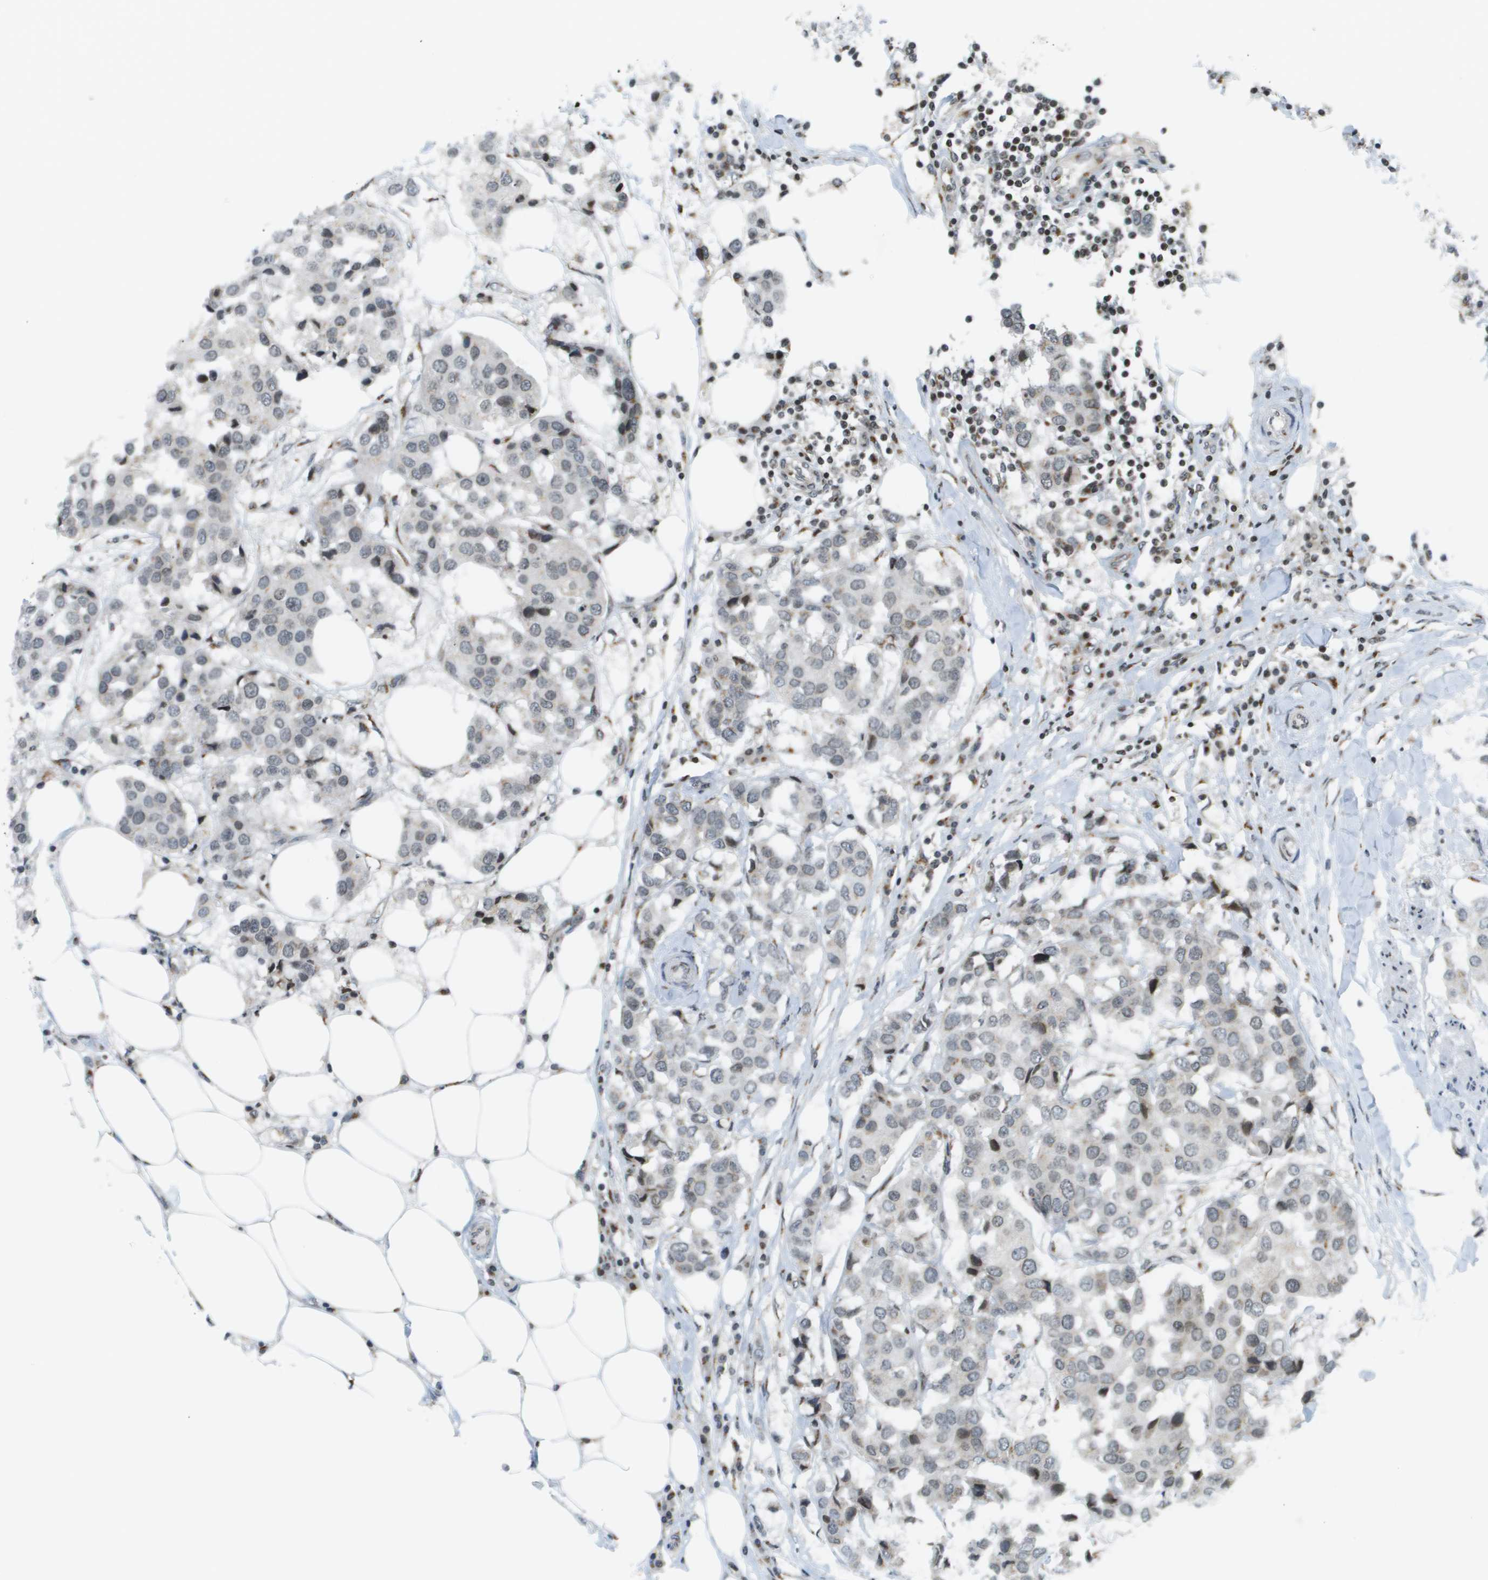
{"staining": {"intensity": "weak", "quantity": "<25%", "location": "nuclear"}, "tissue": "breast cancer", "cell_type": "Tumor cells", "image_type": "cancer", "snomed": [{"axis": "morphology", "description": "Duct carcinoma"}, {"axis": "topography", "description": "Breast"}], "caption": "Immunohistochemistry (IHC) of infiltrating ductal carcinoma (breast) reveals no staining in tumor cells. (DAB (3,3'-diaminobenzidine) immunohistochemistry, high magnification).", "gene": "EVC", "patient": {"sex": "female", "age": 80}}